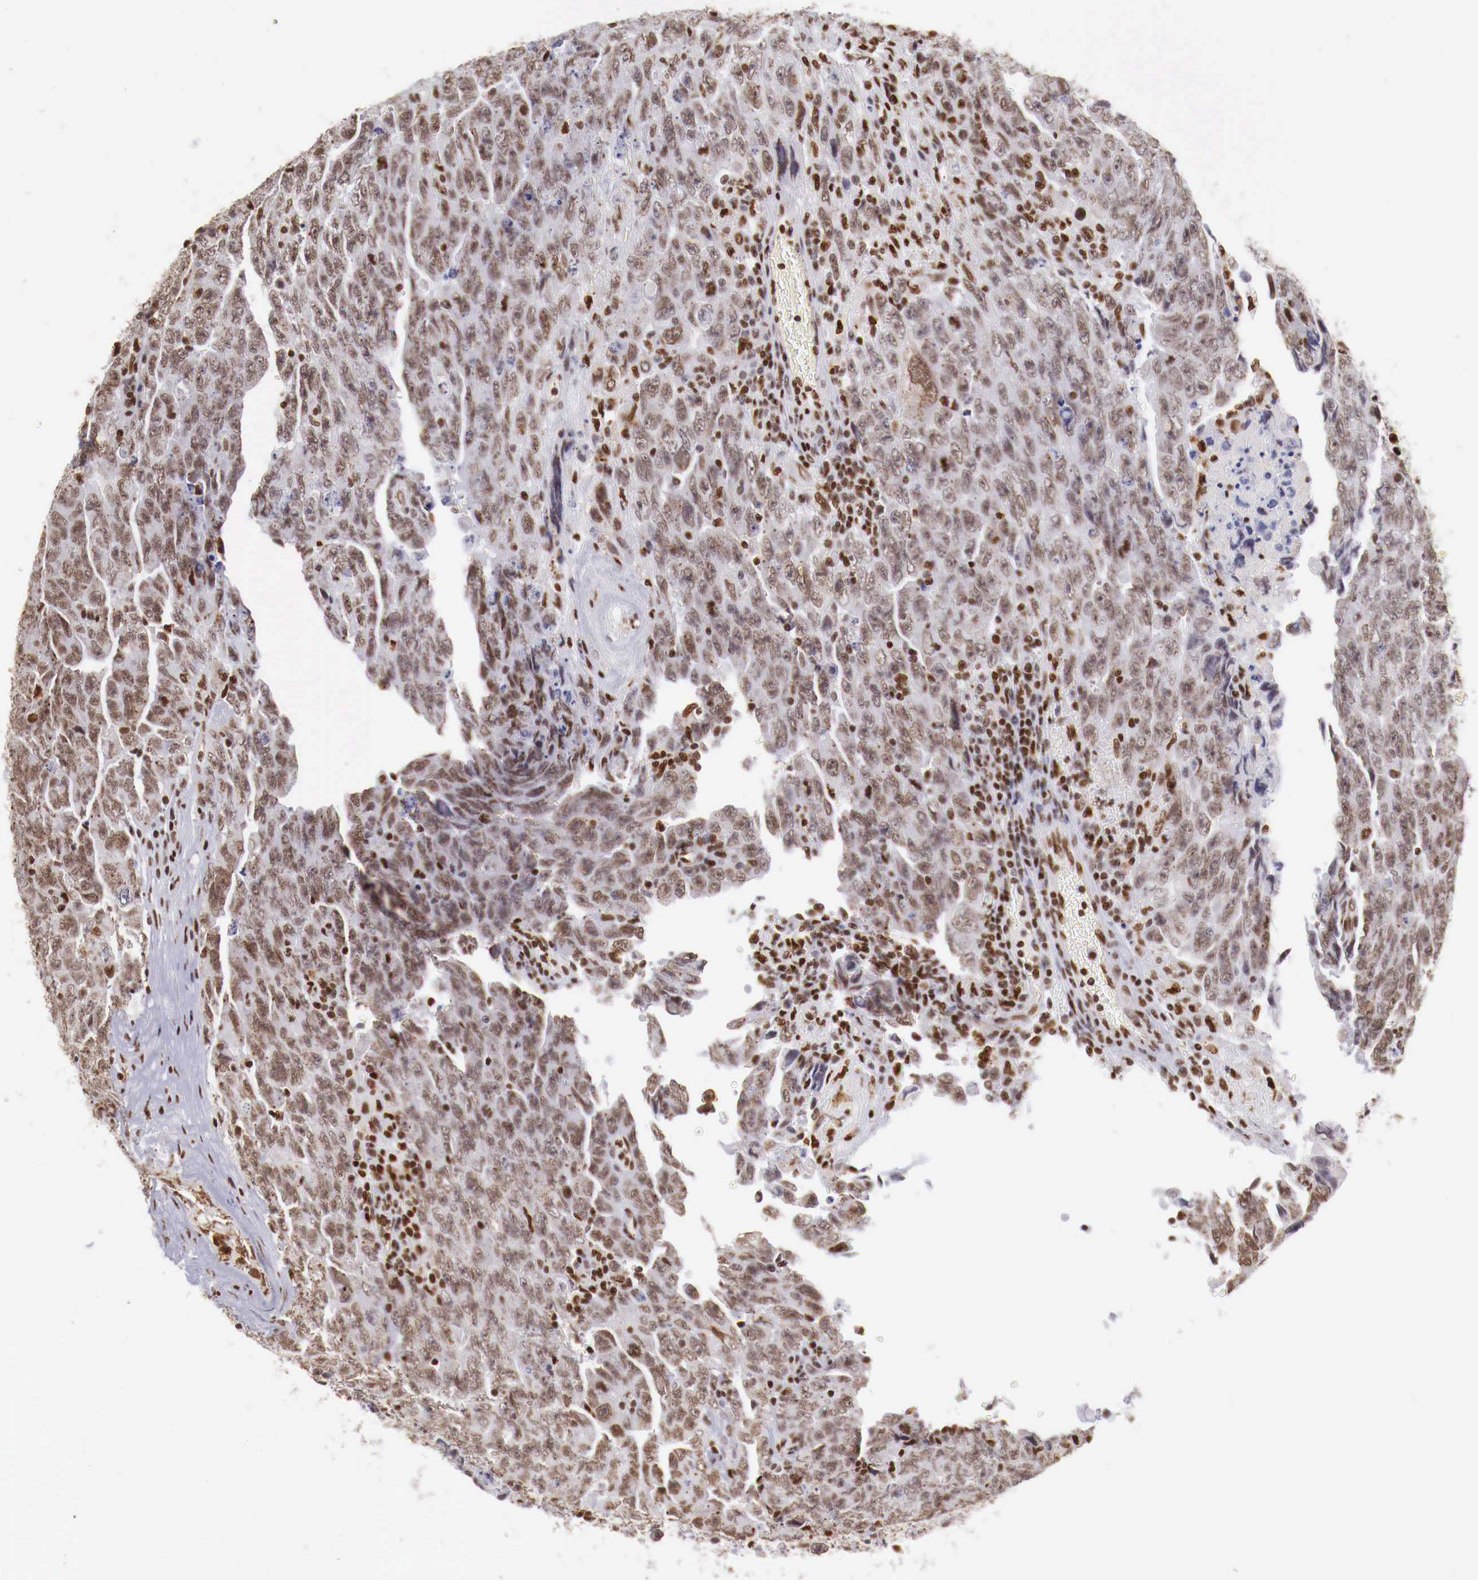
{"staining": {"intensity": "weak", "quantity": ">75%", "location": "nuclear"}, "tissue": "testis cancer", "cell_type": "Tumor cells", "image_type": "cancer", "snomed": [{"axis": "morphology", "description": "Carcinoma, Embryonal, NOS"}, {"axis": "topography", "description": "Testis"}], "caption": "An immunohistochemistry micrograph of neoplastic tissue is shown. Protein staining in brown labels weak nuclear positivity in testis cancer within tumor cells. The protein of interest is shown in brown color, while the nuclei are stained blue.", "gene": "MAX", "patient": {"sex": "male", "age": 28}}